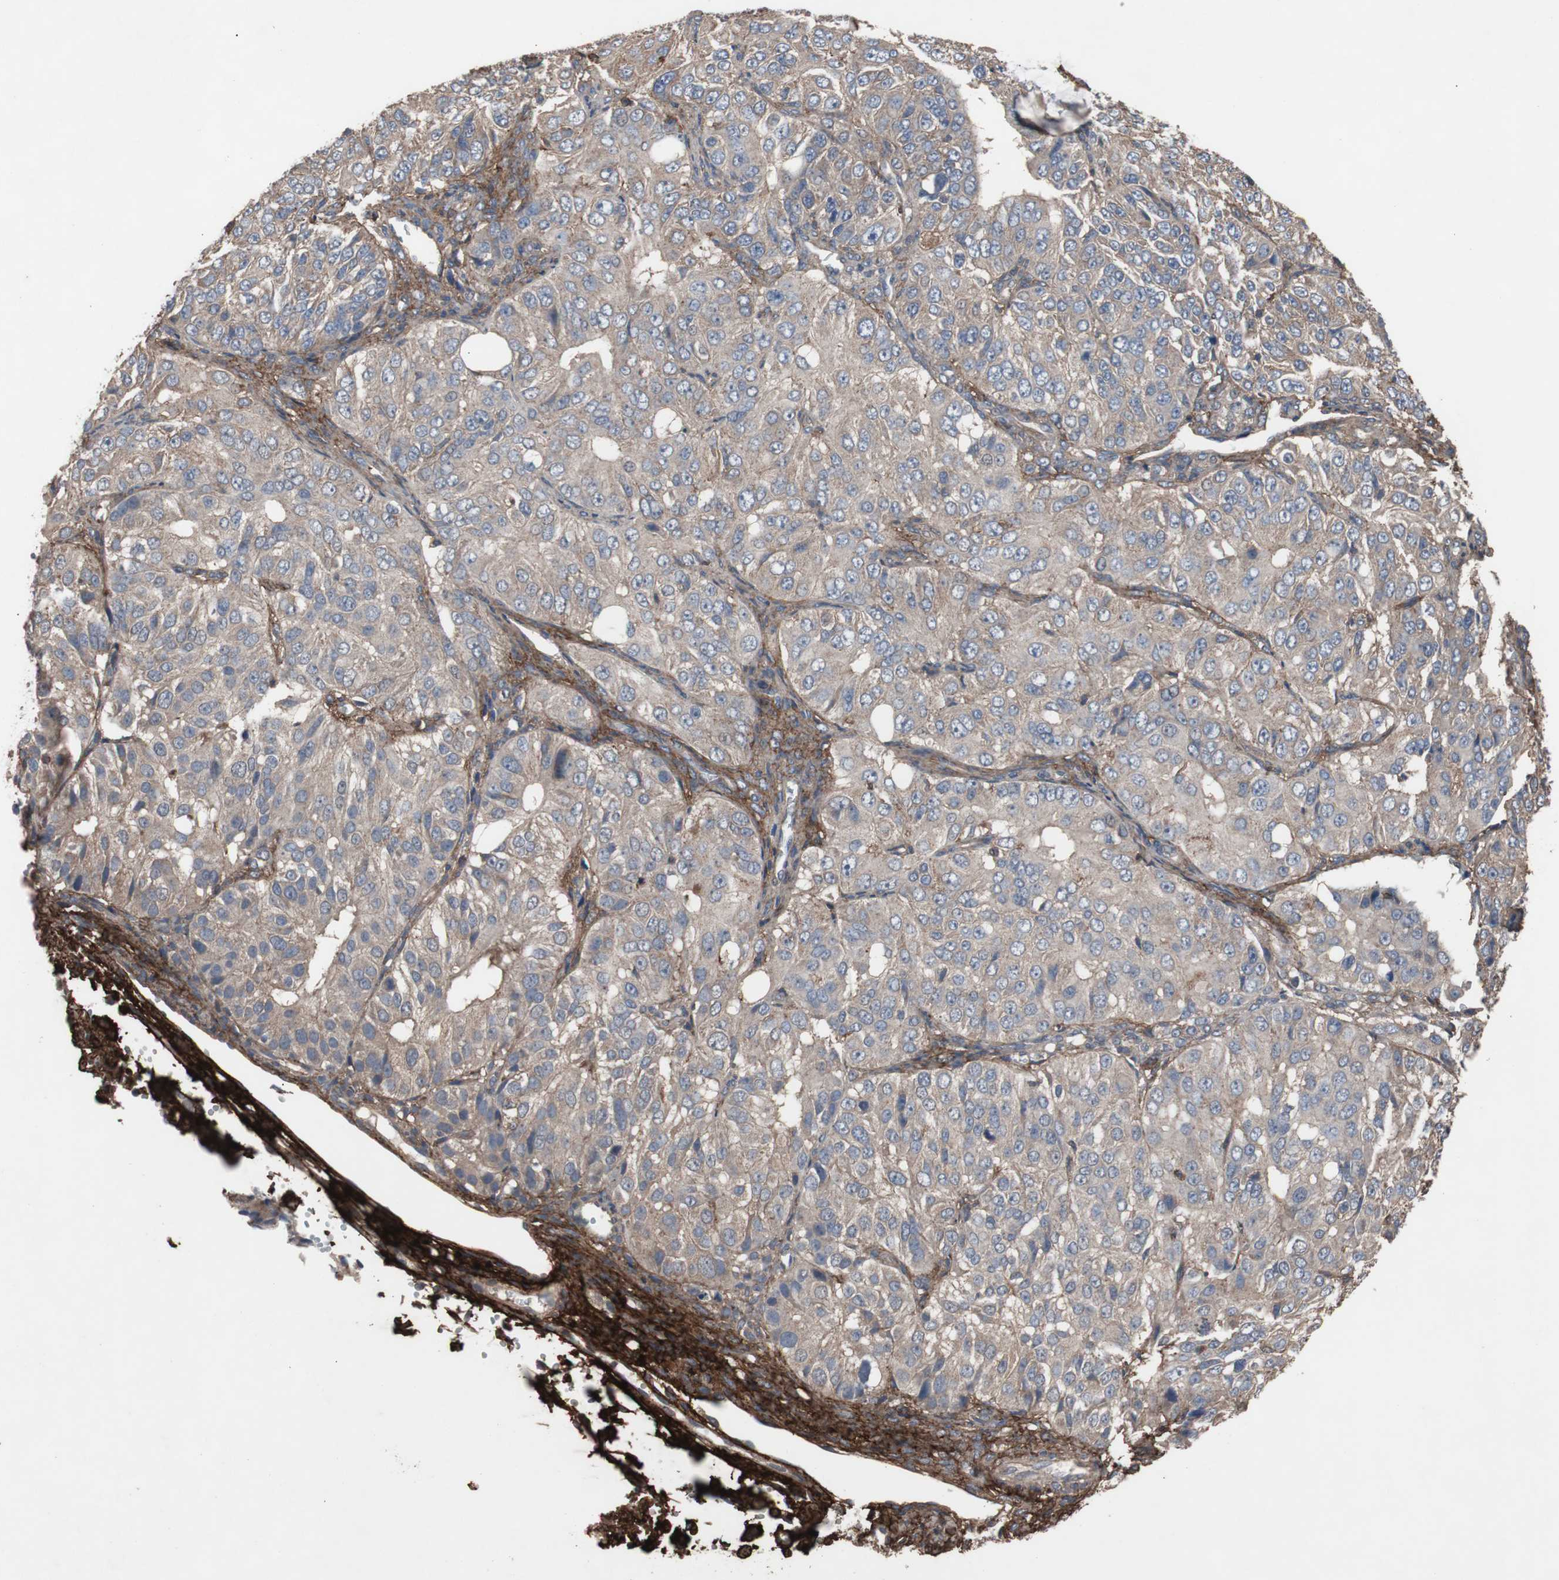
{"staining": {"intensity": "weak", "quantity": ">75%", "location": "cytoplasmic/membranous"}, "tissue": "ovarian cancer", "cell_type": "Tumor cells", "image_type": "cancer", "snomed": [{"axis": "morphology", "description": "Carcinoma, endometroid"}, {"axis": "topography", "description": "Ovary"}], "caption": "A brown stain shows weak cytoplasmic/membranous expression of a protein in human ovarian cancer (endometroid carcinoma) tumor cells.", "gene": "COL6A2", "patient": {"sex": "female", "age": 51}}